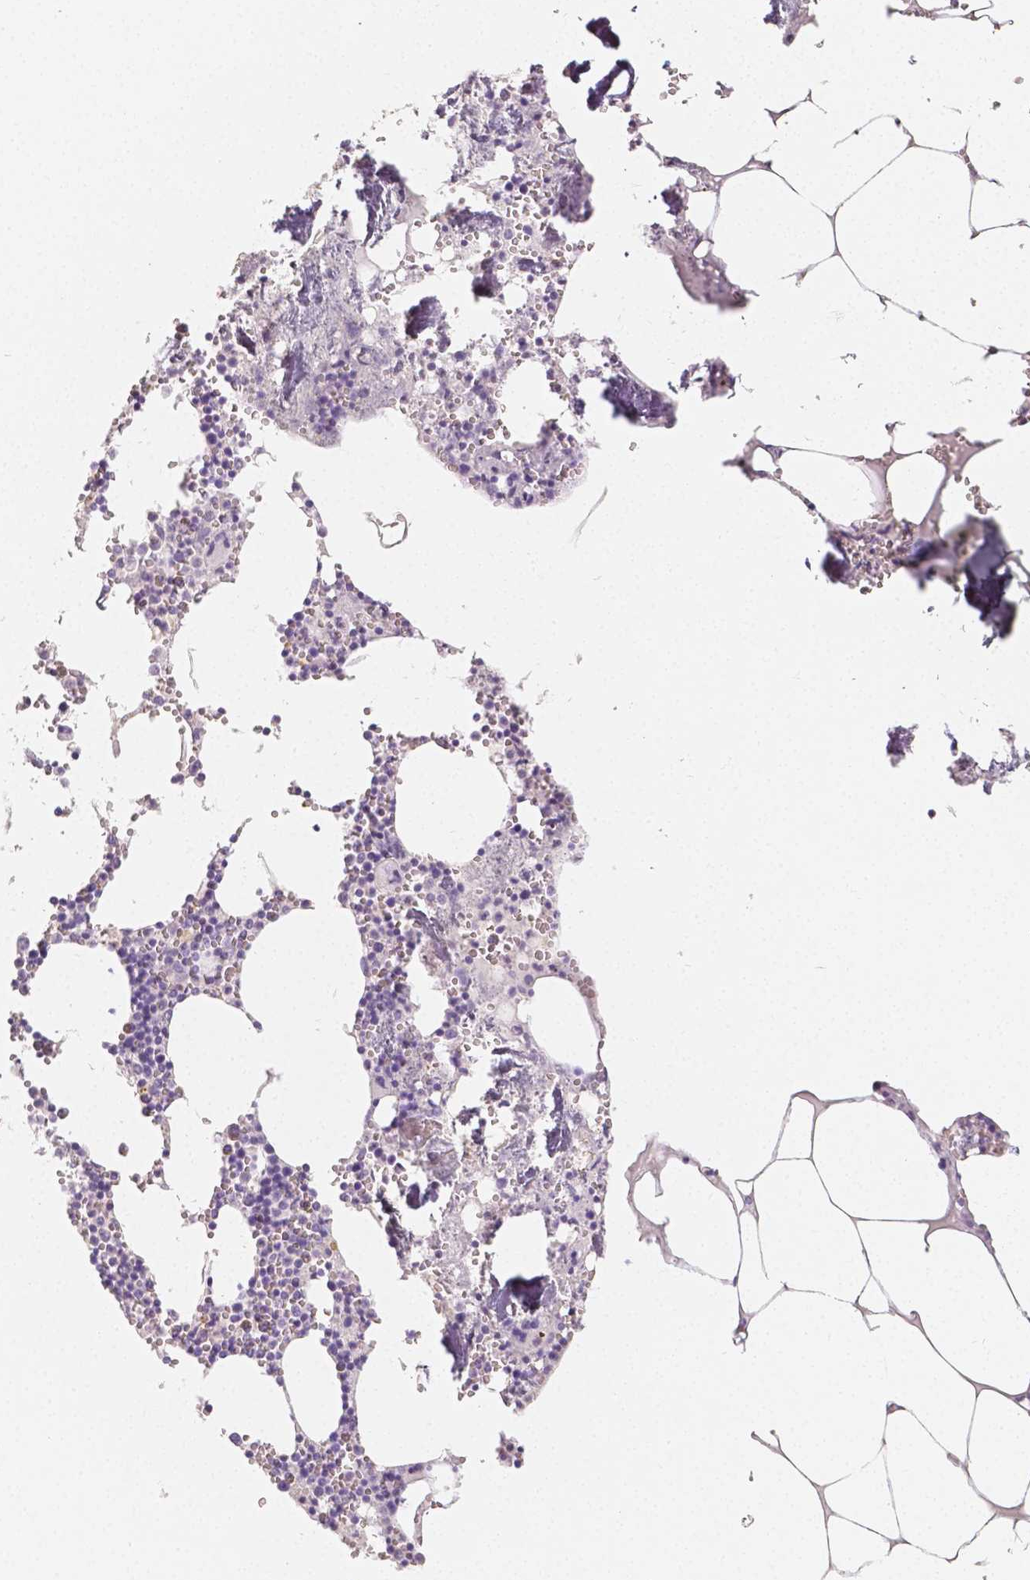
{"staining": {"intensity": "negative", "quantity": "none", "location": "none"}, "tissue": "bone marrow", "cell_type": "Hematopoietic cells", "image_type": "normal", "snomed": [{"axis": "morphology", "description": "Normal tissue, NOS"}, {"axis": "topography", "description": "Bone marrow"}], "caption": "Protein analysis of unremarkable bone marrow displays no significant staining in hematopoietic cells.", "gene": "HNF1B", "patient": {"sex": "male", "age": 54}}